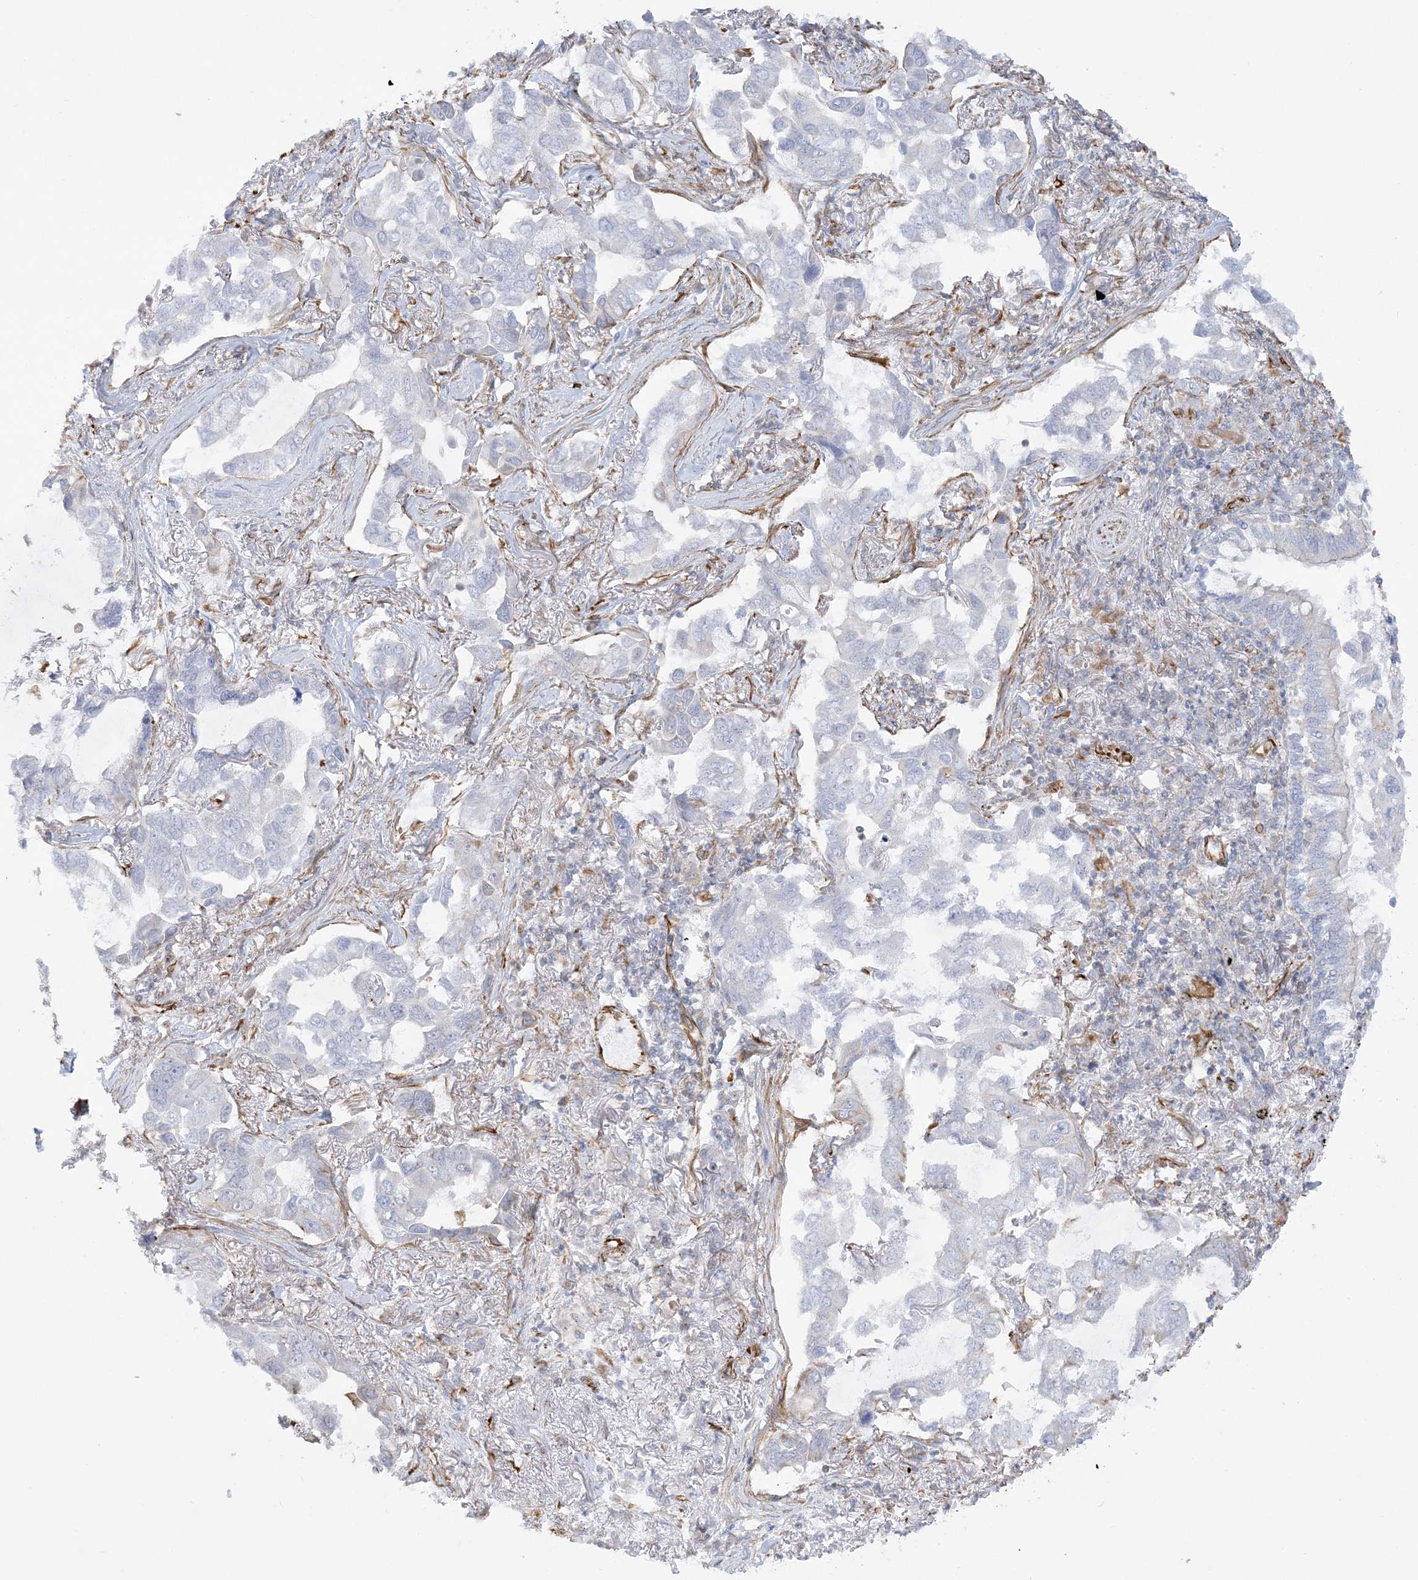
{"staining": {"intensity": "negative", "quantity": "none", "location": "none"}, "tissue": "lung cancer", "cell_type": "Tumor cells", "image_type": "cancer", "snomed": [{"axis": "morphology", "description": "Adenocarcinoma, NOS"}, {"axis": "topography", "description": "Lung"}], "caption": "There is no significant staining in tumor cells of adenocarcinoma (lung). (Brightfield microscopy of DAB IHC at high magnification).", "gene": "SCLT1", "patient": {"sex": "male", "age": 64}}